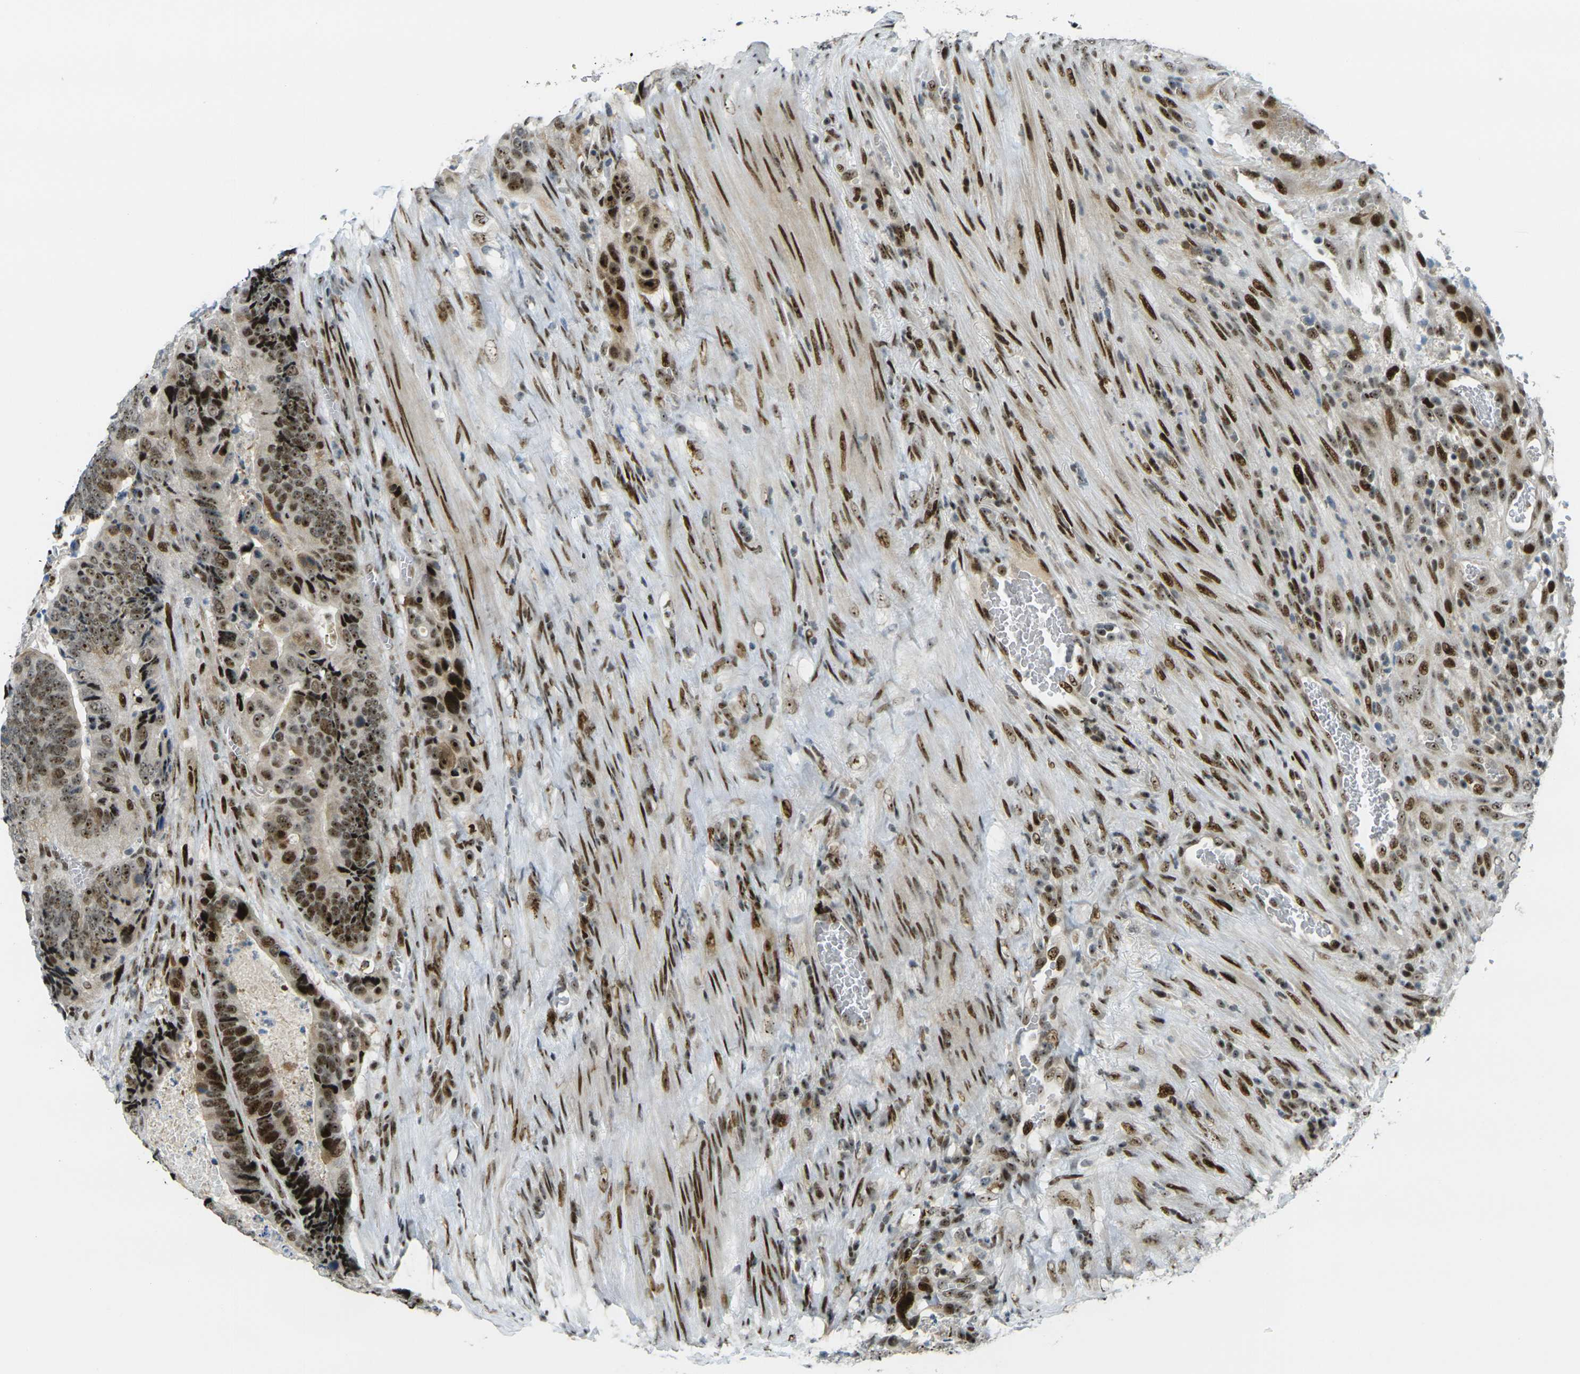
{"staining": {"intensity": "strong", "quantity": ">75%", "location": "nuclear"}, "tissue": "colorectal cancer", "cell_type": "Tumor cells", "image_type": "cancer", "snomed": [{"axis": "morphology", "description": "Adenocarcinoma, NOS"}, {"axis": "topography", "description": "Colon"}], "caption": "Colorectal adenocarcinoma stained for a protein (brown) reveals strong nuclear positive positivity in about >75% of tumor cells.", "gene": "UBE2C", "patient": {"sex": "male", "age": 72}}